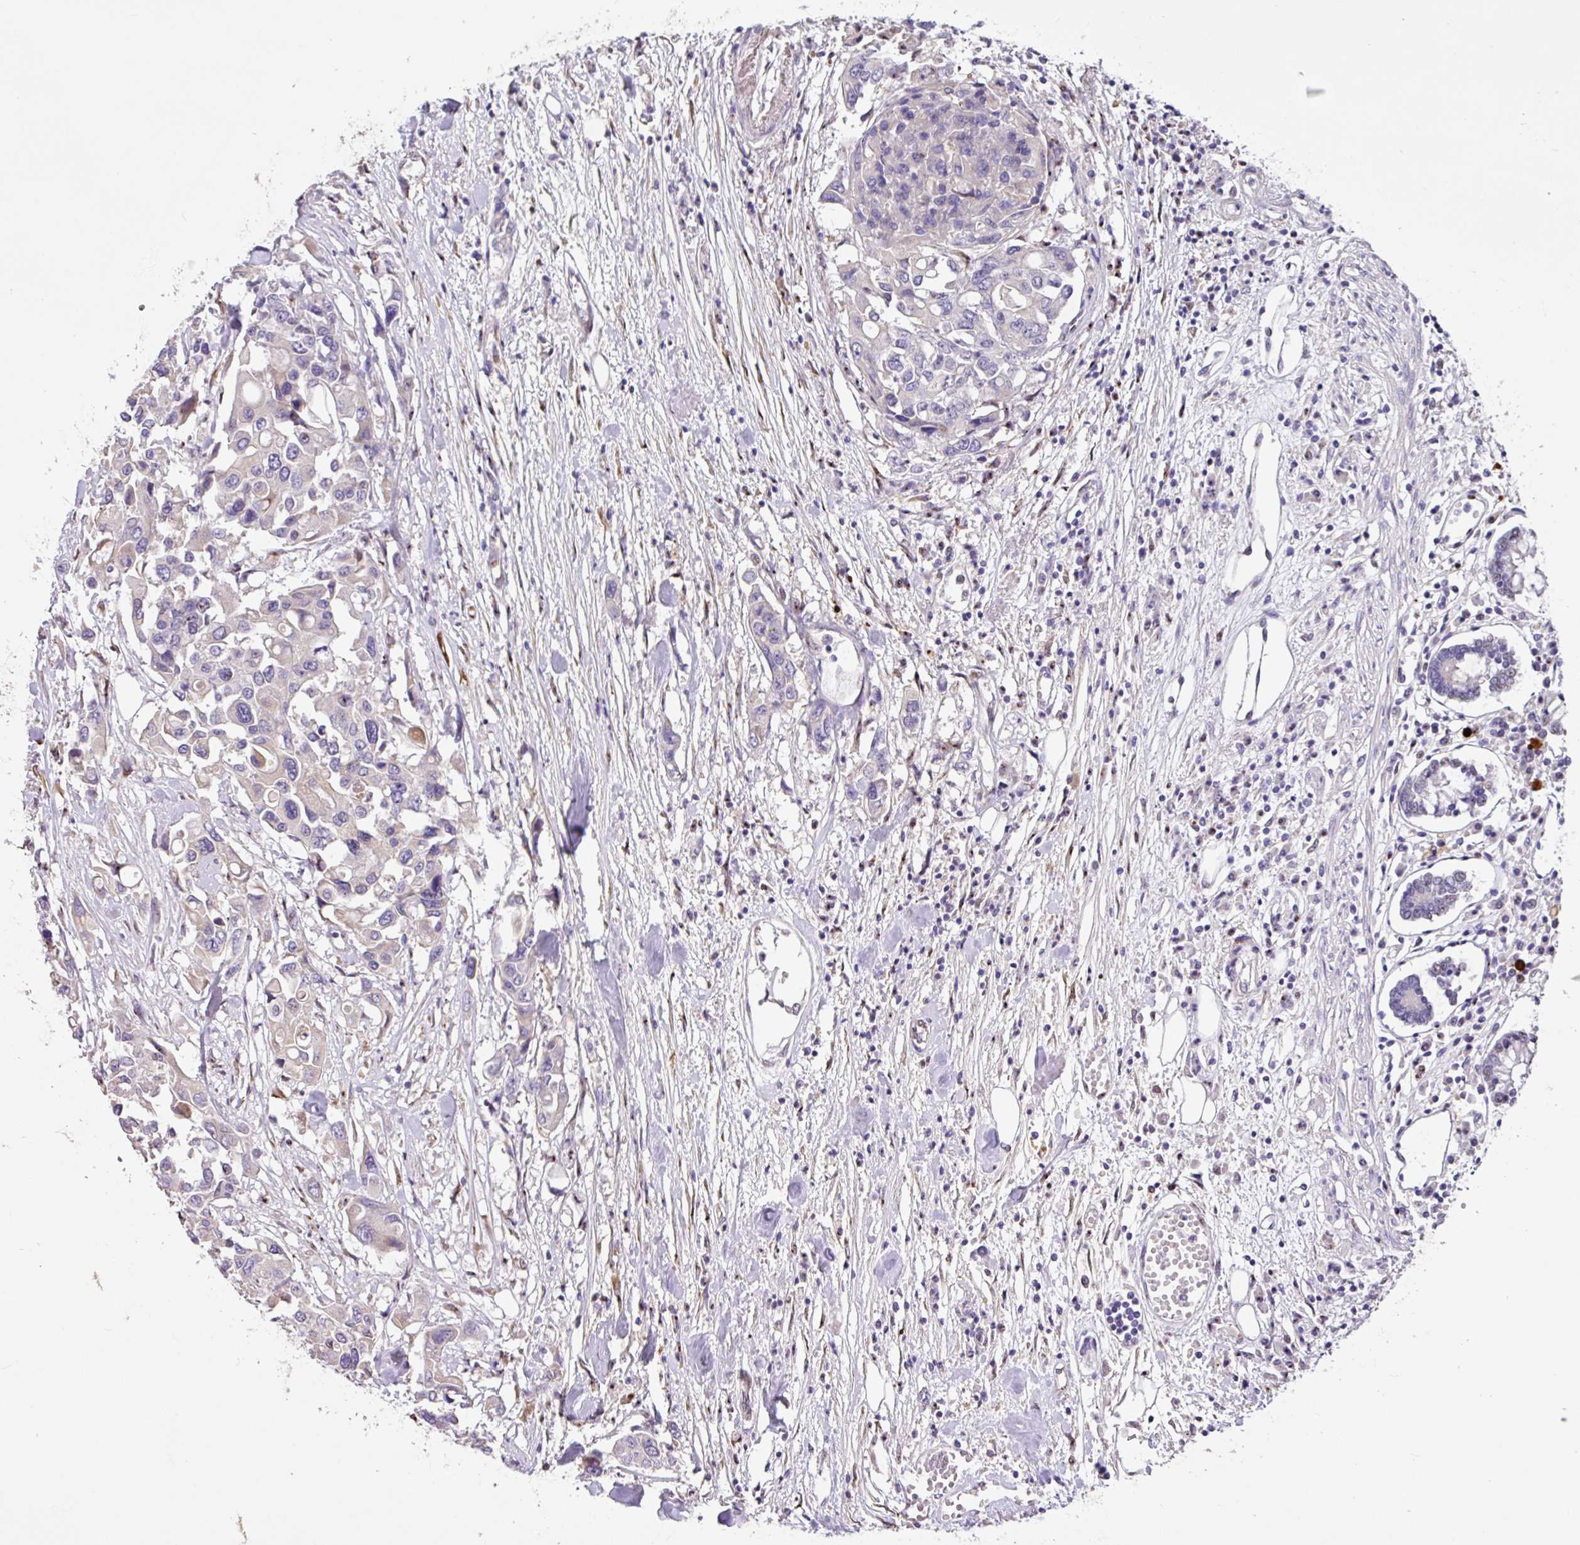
{"staining": {"intensity": "negative", "quantity": "none", "location": "none"}, "tissue": "colorectal cancer", "cell_type": "Tumor cells", "image_type": "cancer", "snomed": [{"axis": "morphology", "description": "Adenocarcinoma, NOS"}, {"axis": "topography", "description": "Colon"}], "caption": "DAB (3,3'-diaminobenzidine) immunohistochemical staining of human colorectal adenocarcinoma displays no significant expression in tumor cells.", "gene": "ZG16", "patient": {"sex": "male", "age": 77}}